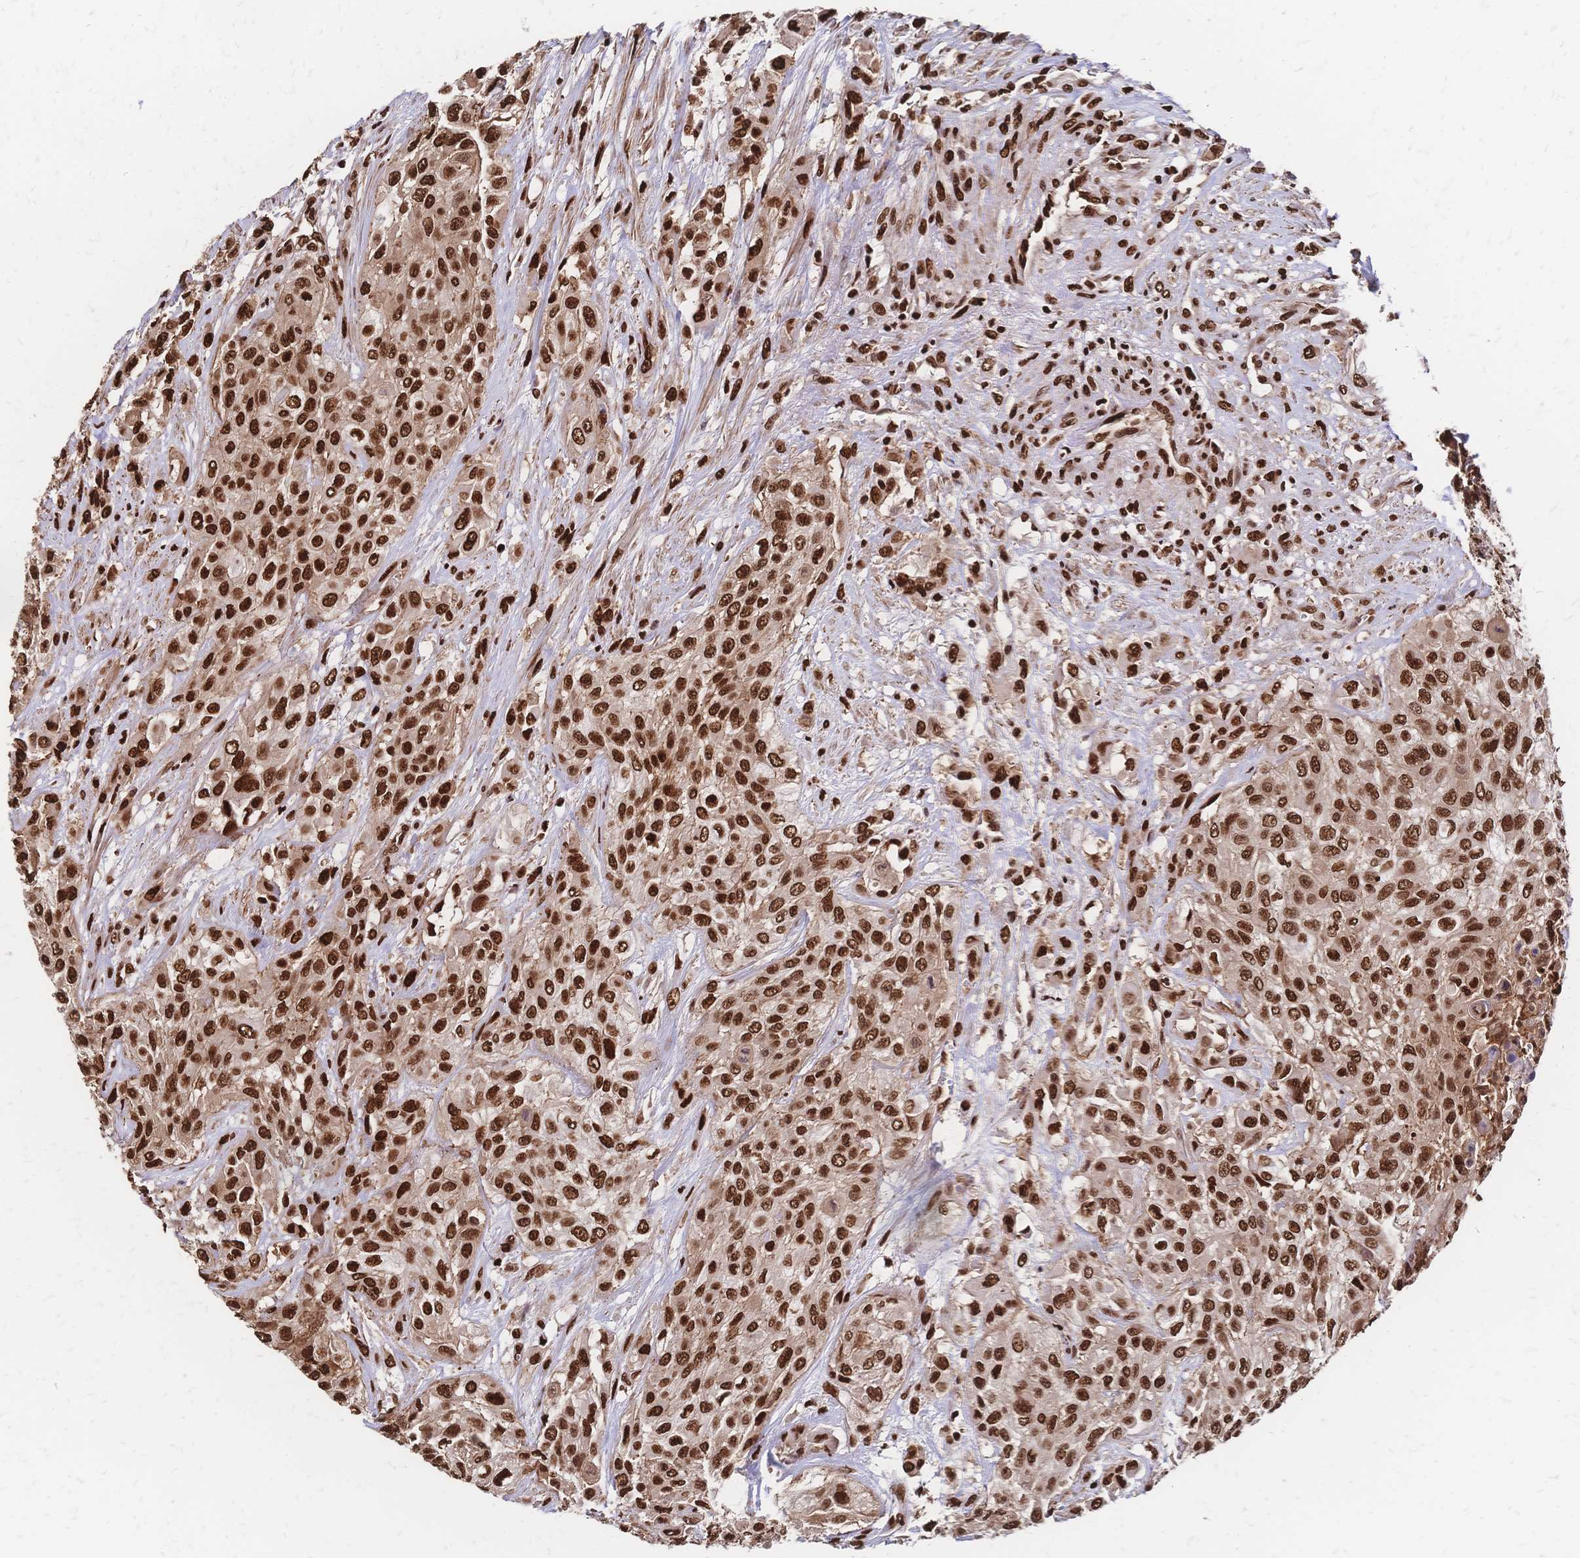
{"staining": {"intensity": "strong", "quantity": ">75%", "location": "nuclear"}, "tissue": "urothelial cancer", "cell_type": "Tumor cells", "image_type": "cancer", "snomed": [{"axis": "morphology", "description": "Urothelial carcinoma, High grade"}, {"axis": "topography", "description": "Urinary bladder"}], "caption": "Protein staining shows strong nuclear positivity in about >75% of tumor cells in high-grade urothelial carcinoma.", "gene": "HDGF", "patient": {"sex": "male", "age": 57}}